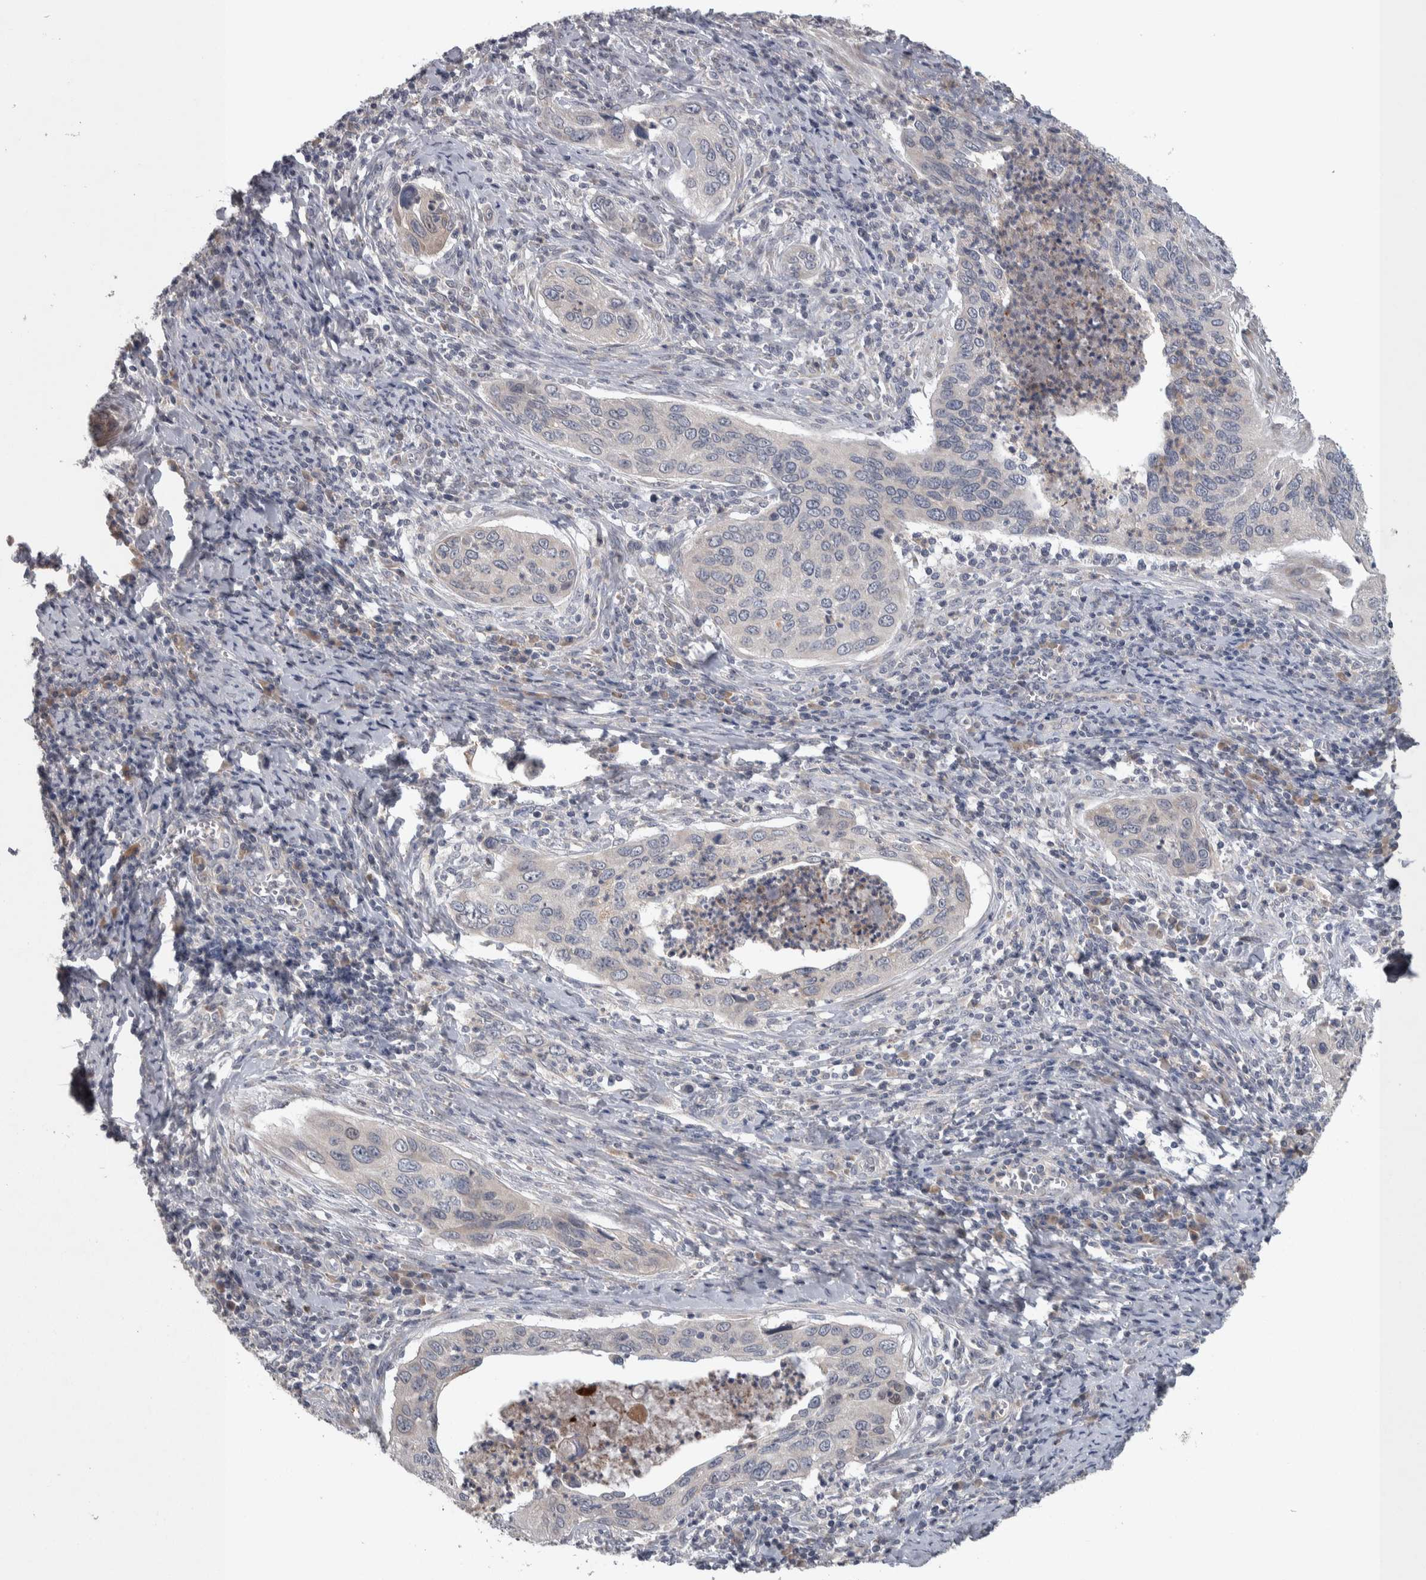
{"staining": {"intensity": "negative", "quantity": "none", "location": "none"}, "tissue": "cervical cancer", "cell_type": "Tumor cells", "image_type": "cancer", "snomed": [{"axis": "morphology", "description": "Squamous cell carcinoma, NOS"}, {"axis": "topography", "description": "Cervix"}], "caption": "This is an immunohistochemistry (IHC) photomicrograph of cervical cancer. There is no positivity in tumor cells.", "gene": "SRP68", "patient": {"sex": "female", "age": 53}}